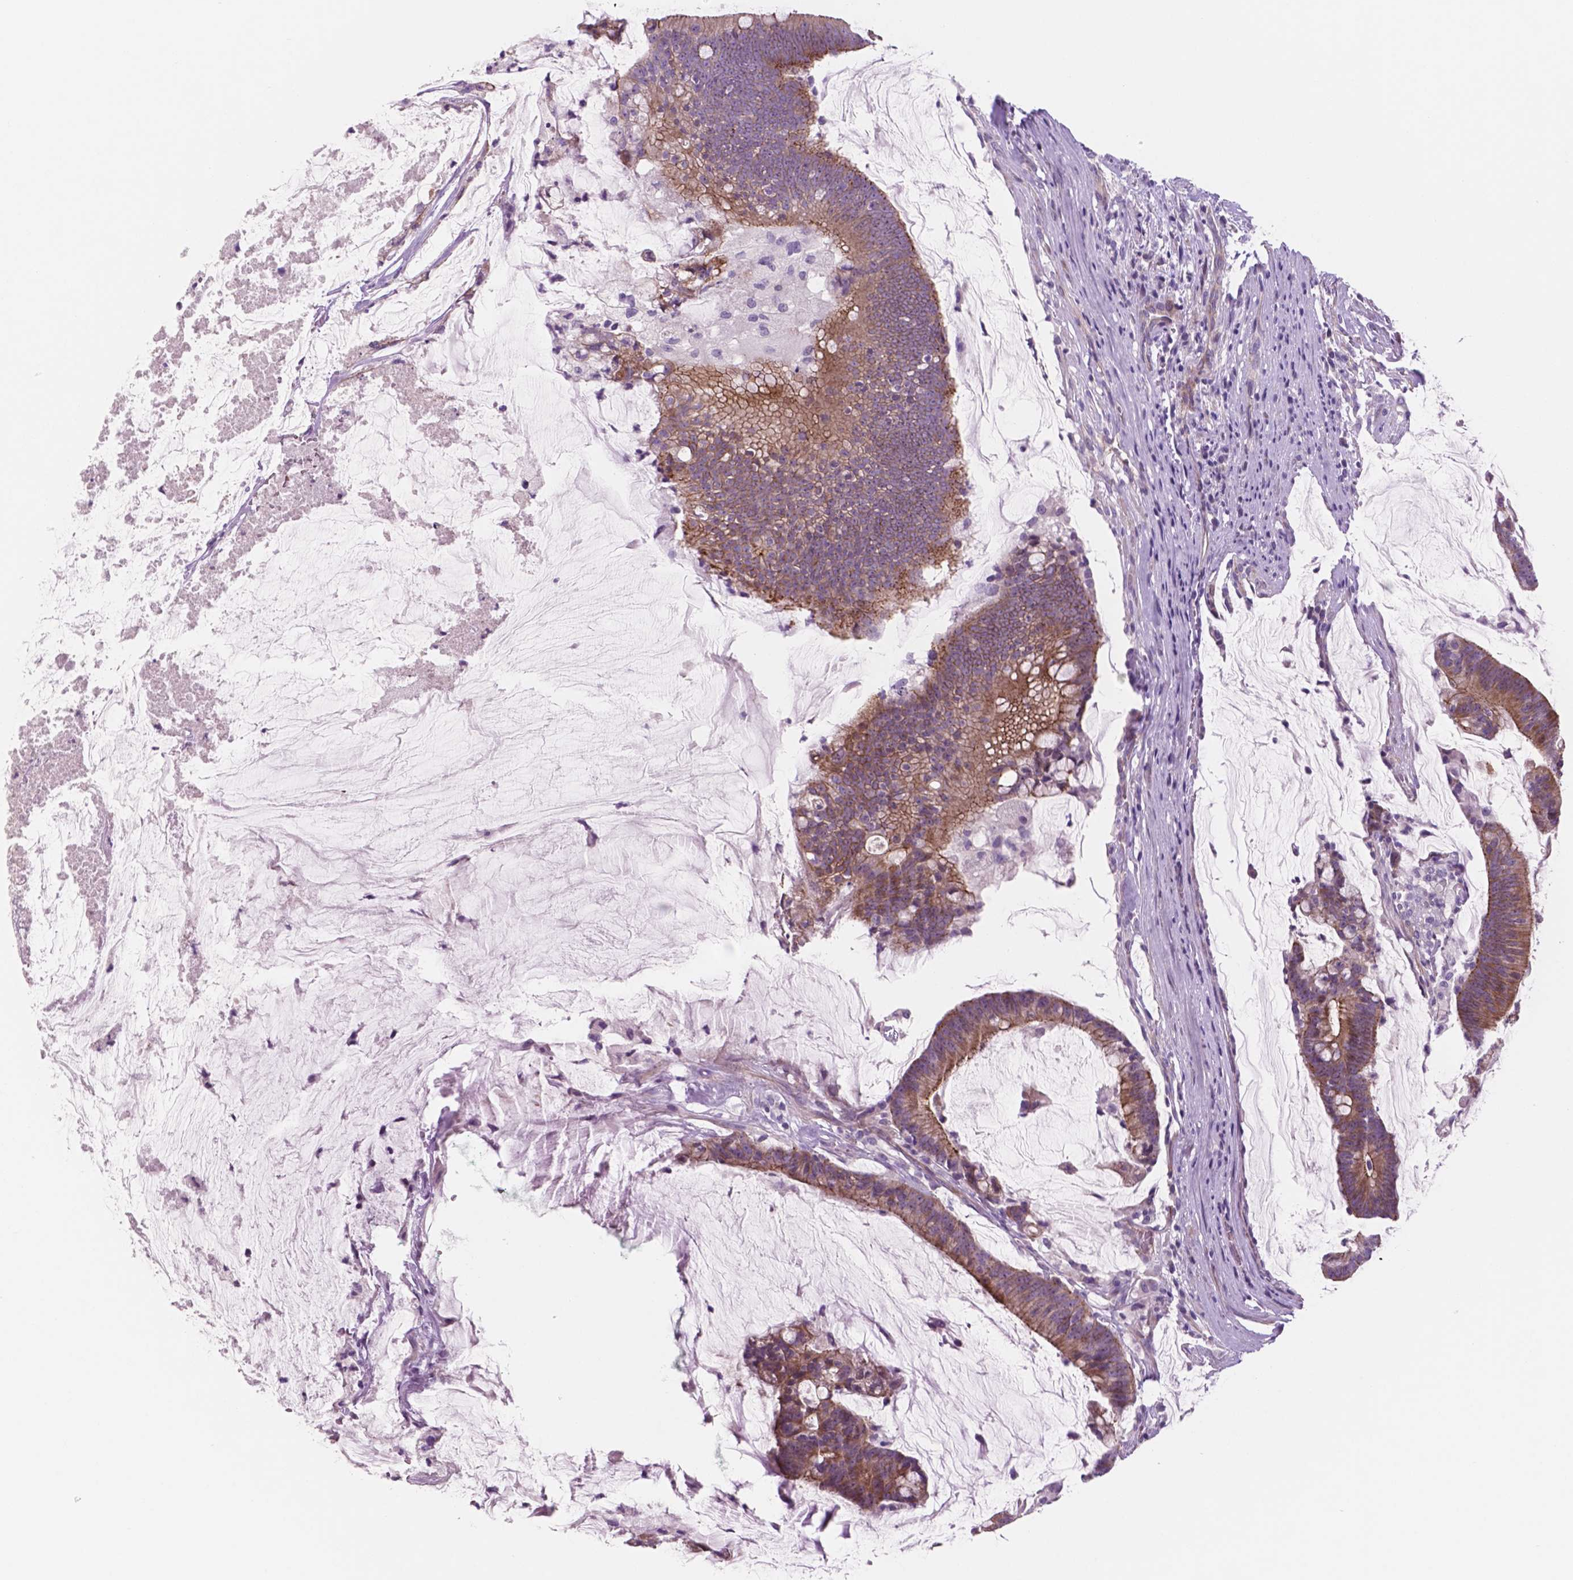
{"staining": {"intensity": "moderate", "quantity": ">75%", "location": "cytoplasmic/membranous"}, "tissue": "colorectal cancer", "cell_type": "Tumor cells", "image_type": "cancer", "snomed": [{"axis": "morphology", "description": "Adenocarcinoma, NOS"}, {"axis": "topography", "description": "Colon"}], "caption": "An IHC micrograph of neoplastic tissue is shown. Protein staining in brown labels moderate cytoplasmic/membranous positivity in colorectal adenocarcinoma within tumor cells.", "gene": "RND3", "patient": {"sex": "male", "age": 62}}